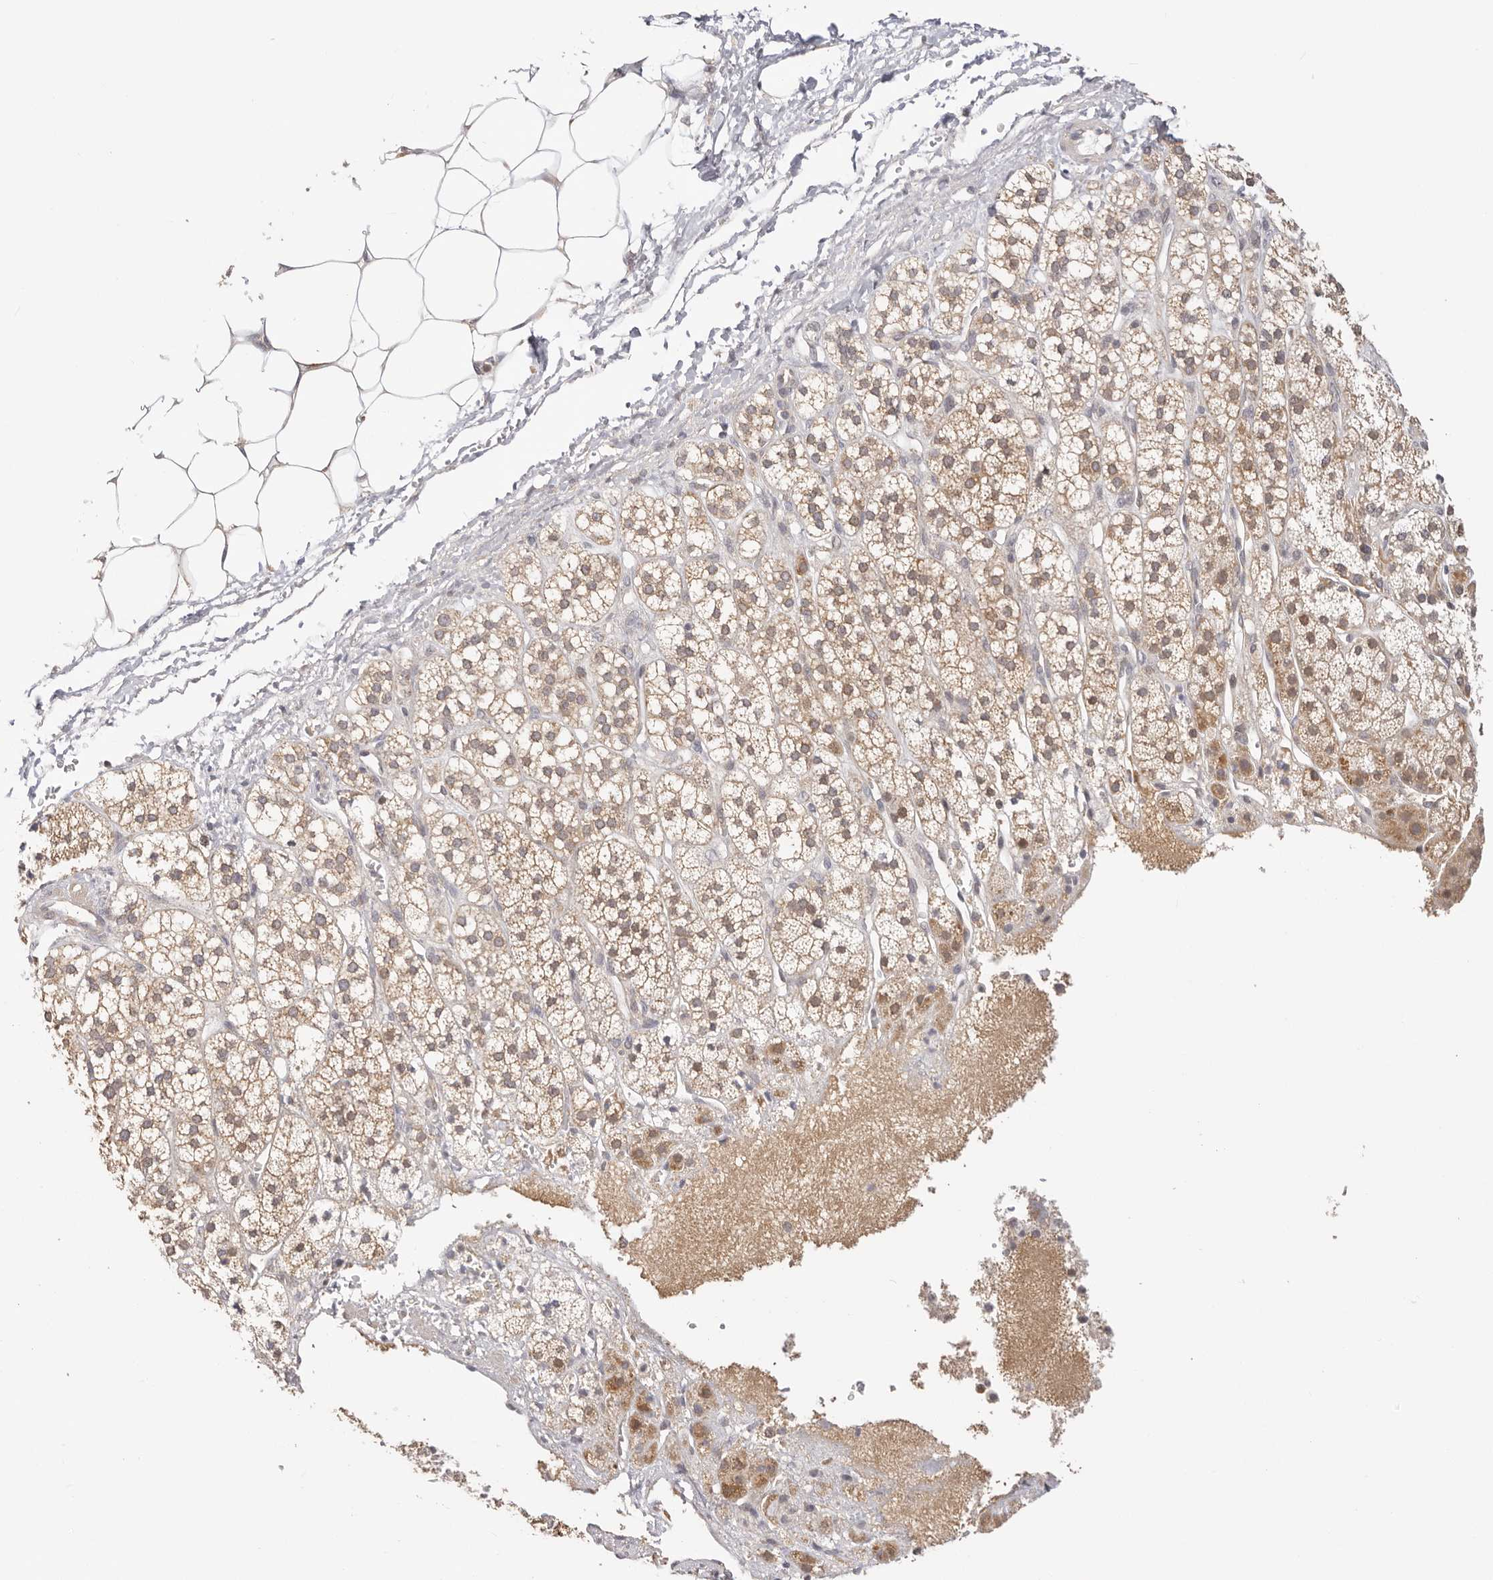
{"staining": {"intensity": "strong", "quantity": "<25%", "location": "cytoplasmic/membranous"}, "tissue": "adrenal gland", "cell_type": "Glandular cells", "image_type": "normal", "snomed": [{"axis": "morphology", "description": "Normal tissue, NOS"}, {"axis": "topography", "description": "Adrenal gland"}], "caption": "Immunohistochemistry (IHC) image of benign human adrenal gland stained for a protein (brown), which demonstrates medium levels of strong cytoplasmic/membranous staining in about <25% of glandular cells.", "gene": "KCMF1", "patient": {"sex": "male", "age": 56}}